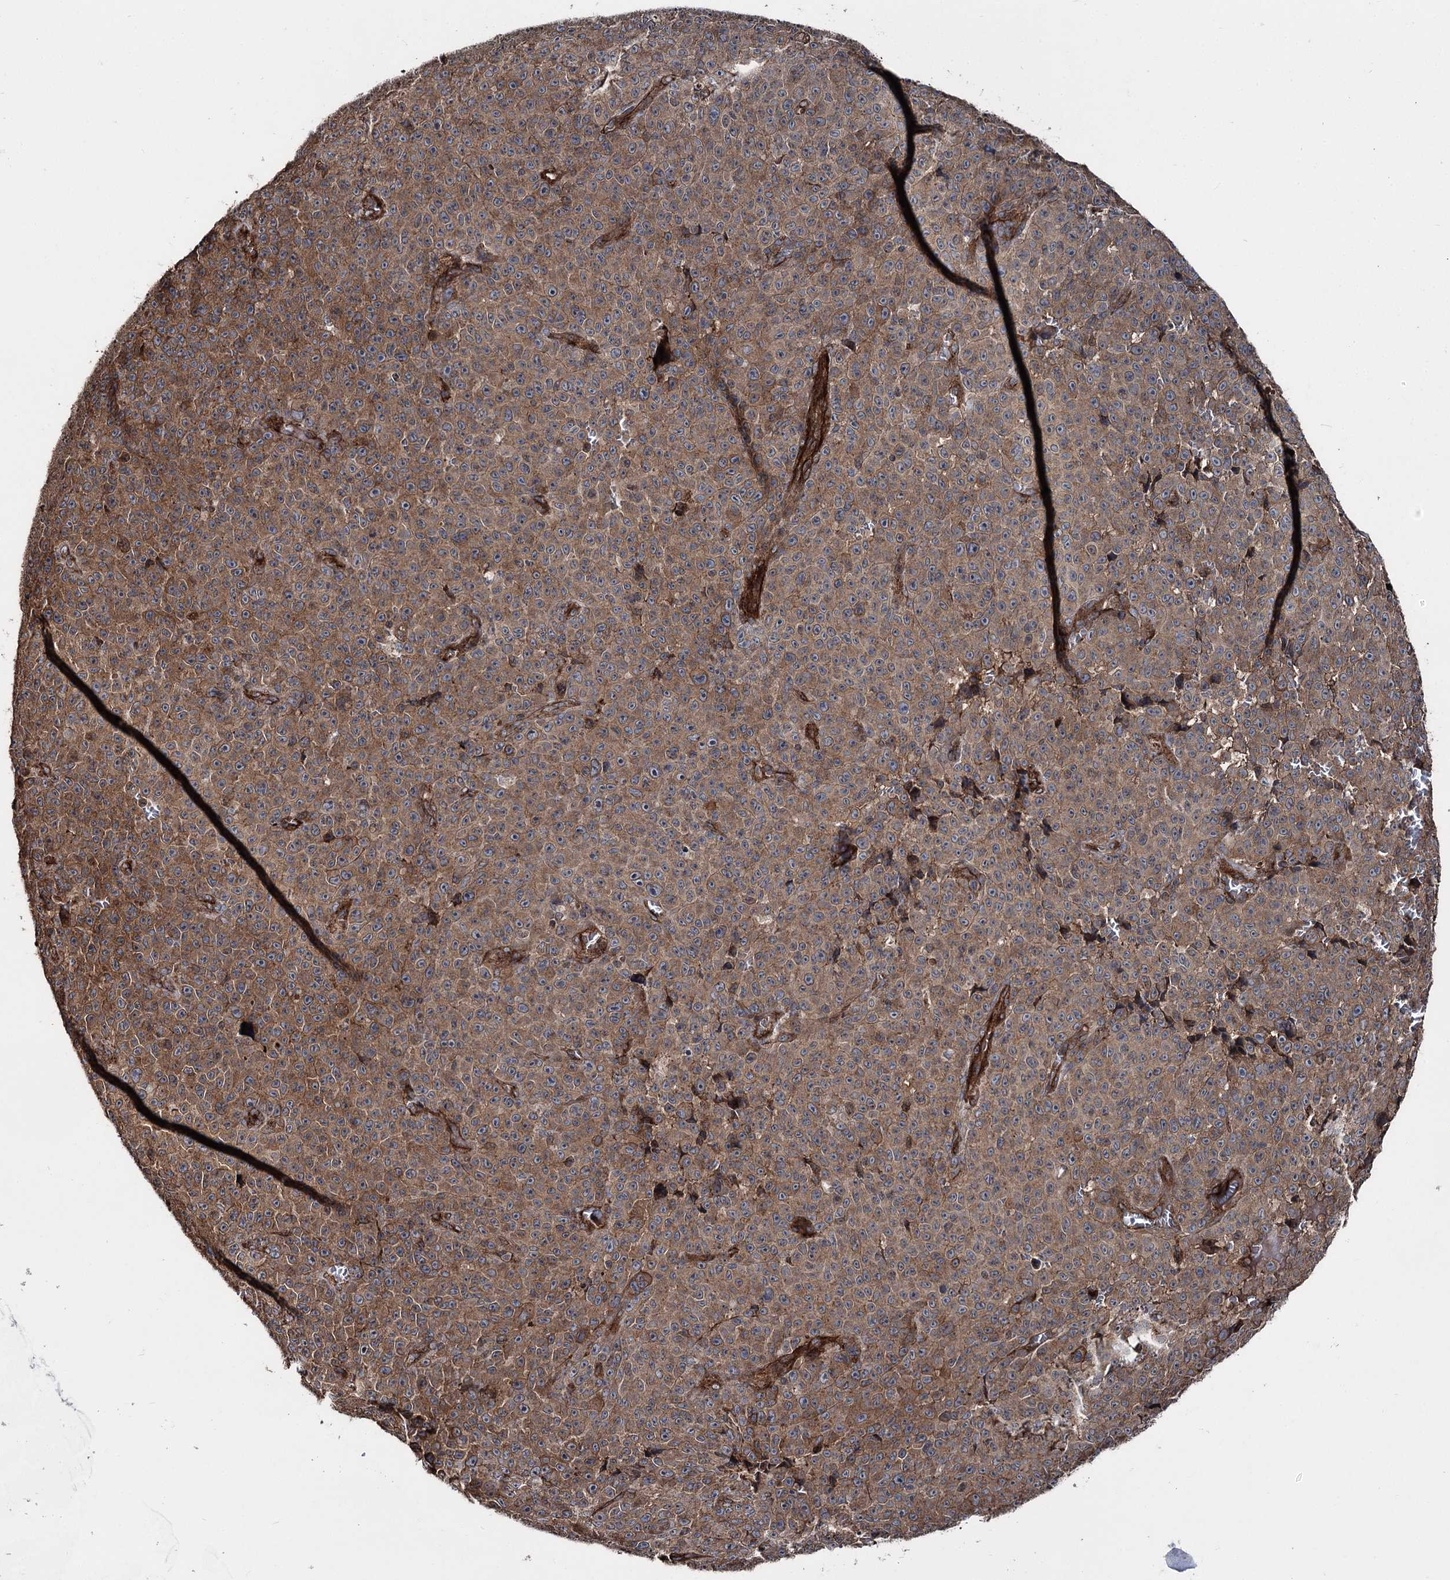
{"staining": {"intensity": "moderate", "quantity": ">75%", "location": "cytoplasmic/membranous"}, "tissue": "melanoma", "cell_type": "Tumor cells", "image_type": "cancer", "snomed": [{"axis": "morphology", "description": "Malignant melanoma, NOS"}, {"axis": "topography", "description": "Skin"}], "caption": "Melanoma stained for a protein demonstrates moderate cytoplasmic/membranous positivity in tumor cells.", "gene": "ITFG2", "patient": {"sex": "female", "age": 82}}